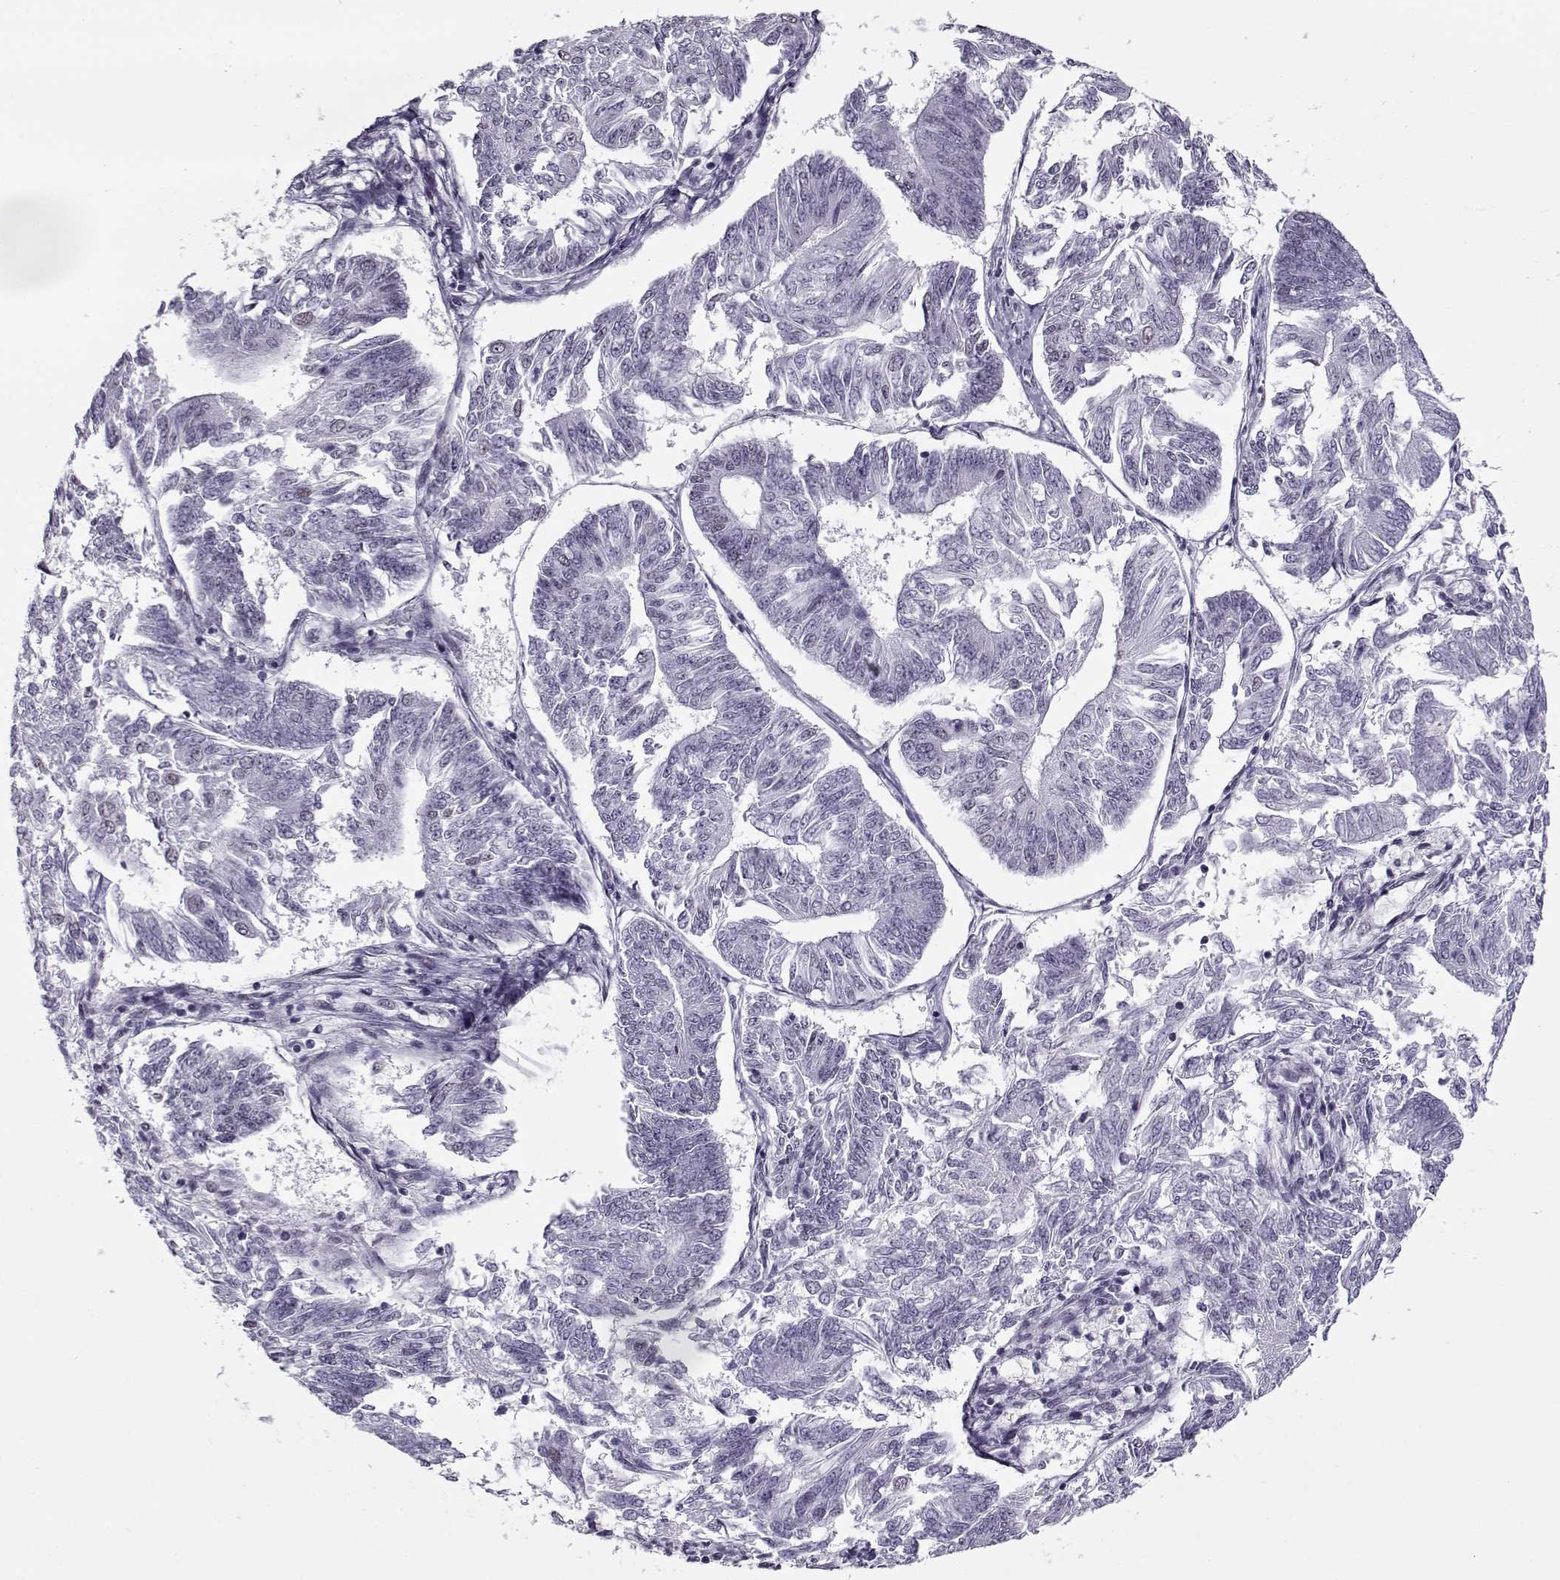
{"staining": {"intensity": "negative", "quantity": "none", "location": "none"}, "tissue": "endometrial cancer", "cell_type": "Tumor cells", "image_type": "cancer", "snomed": [{"axis": "morphology", "description": "Adenocarcinoma, NOS"}, {"axis": "topography", "description": "Endometrium"}], "caption": "There is no significant staining in tumor cells of endometrial cancer (adenocarcinoma).", "gene": "PRMT8", "patient": {"sex": "female", "age": 58}}